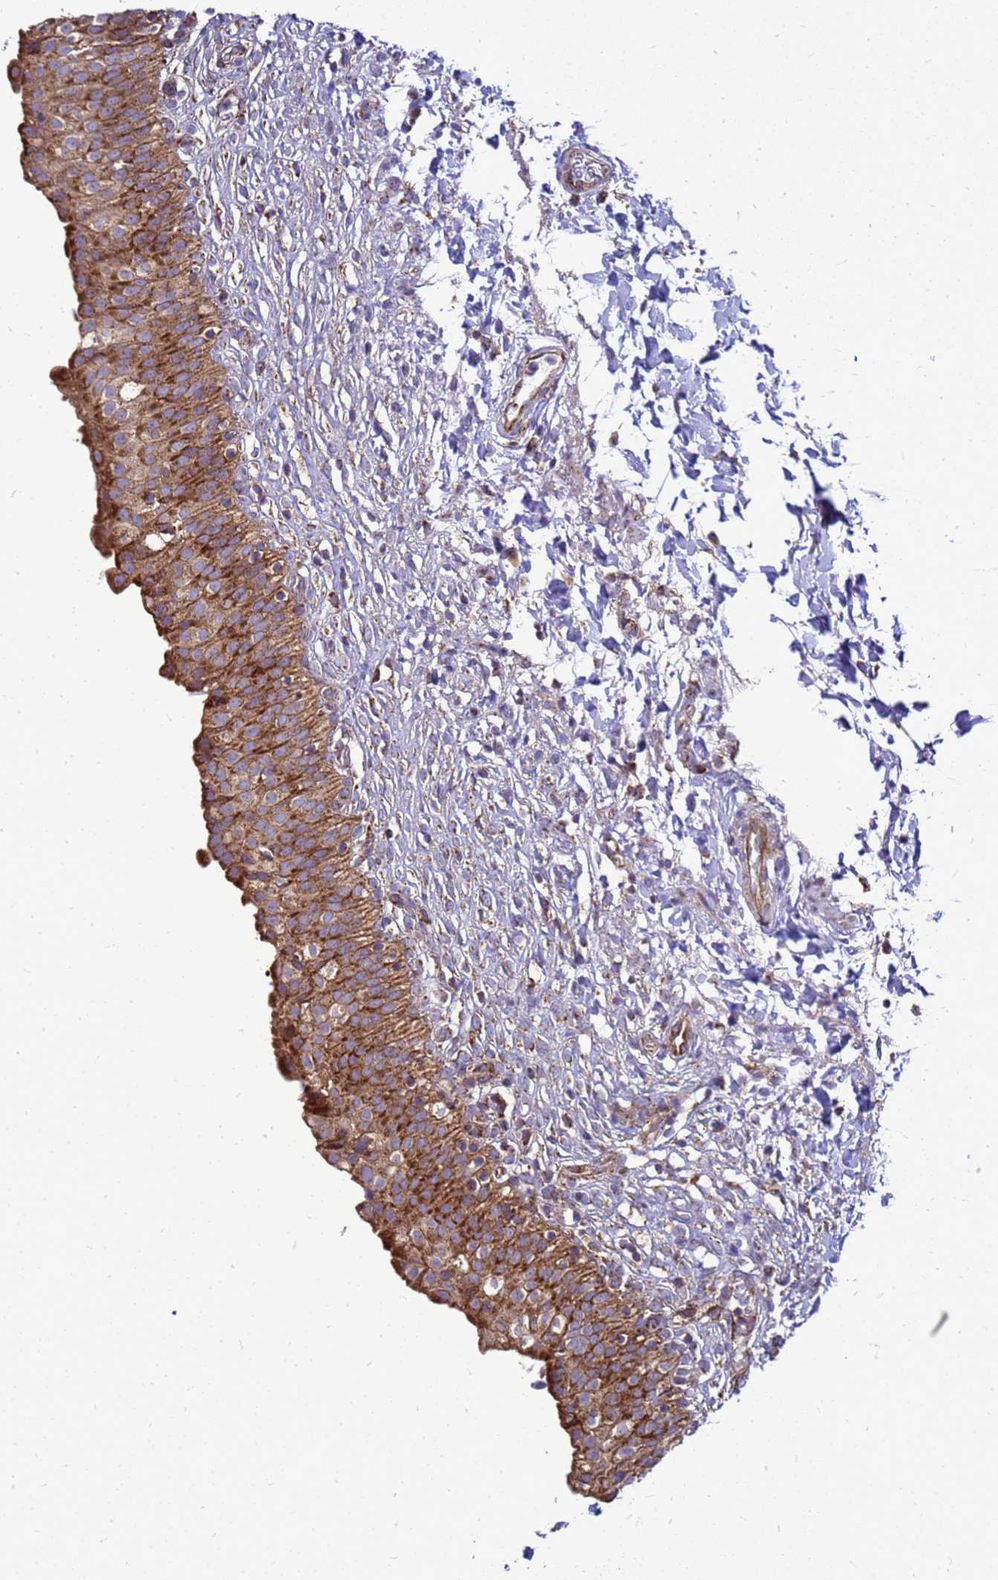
{"staining": {"intensity": "strong", "quantity": ">75%", "location": "cytoplasmic/membranous"}, "tissue": "urinary bladder", "cell_type": "Urothelial cells", "image_type": "normal", "snomed": [{"axis": "morphology", "description": "Normal tissue, NOS"}, {"axis": "topography", "description": "Urinary bladder"}], "caption": "Protein expression analysis of unremarkable urinary bladder shows strong cytoplasmic/membranous staining in about >75% of urothelial cells.", "gene": "FSTL4", "patient": {"sex": "male", "age": 55}}